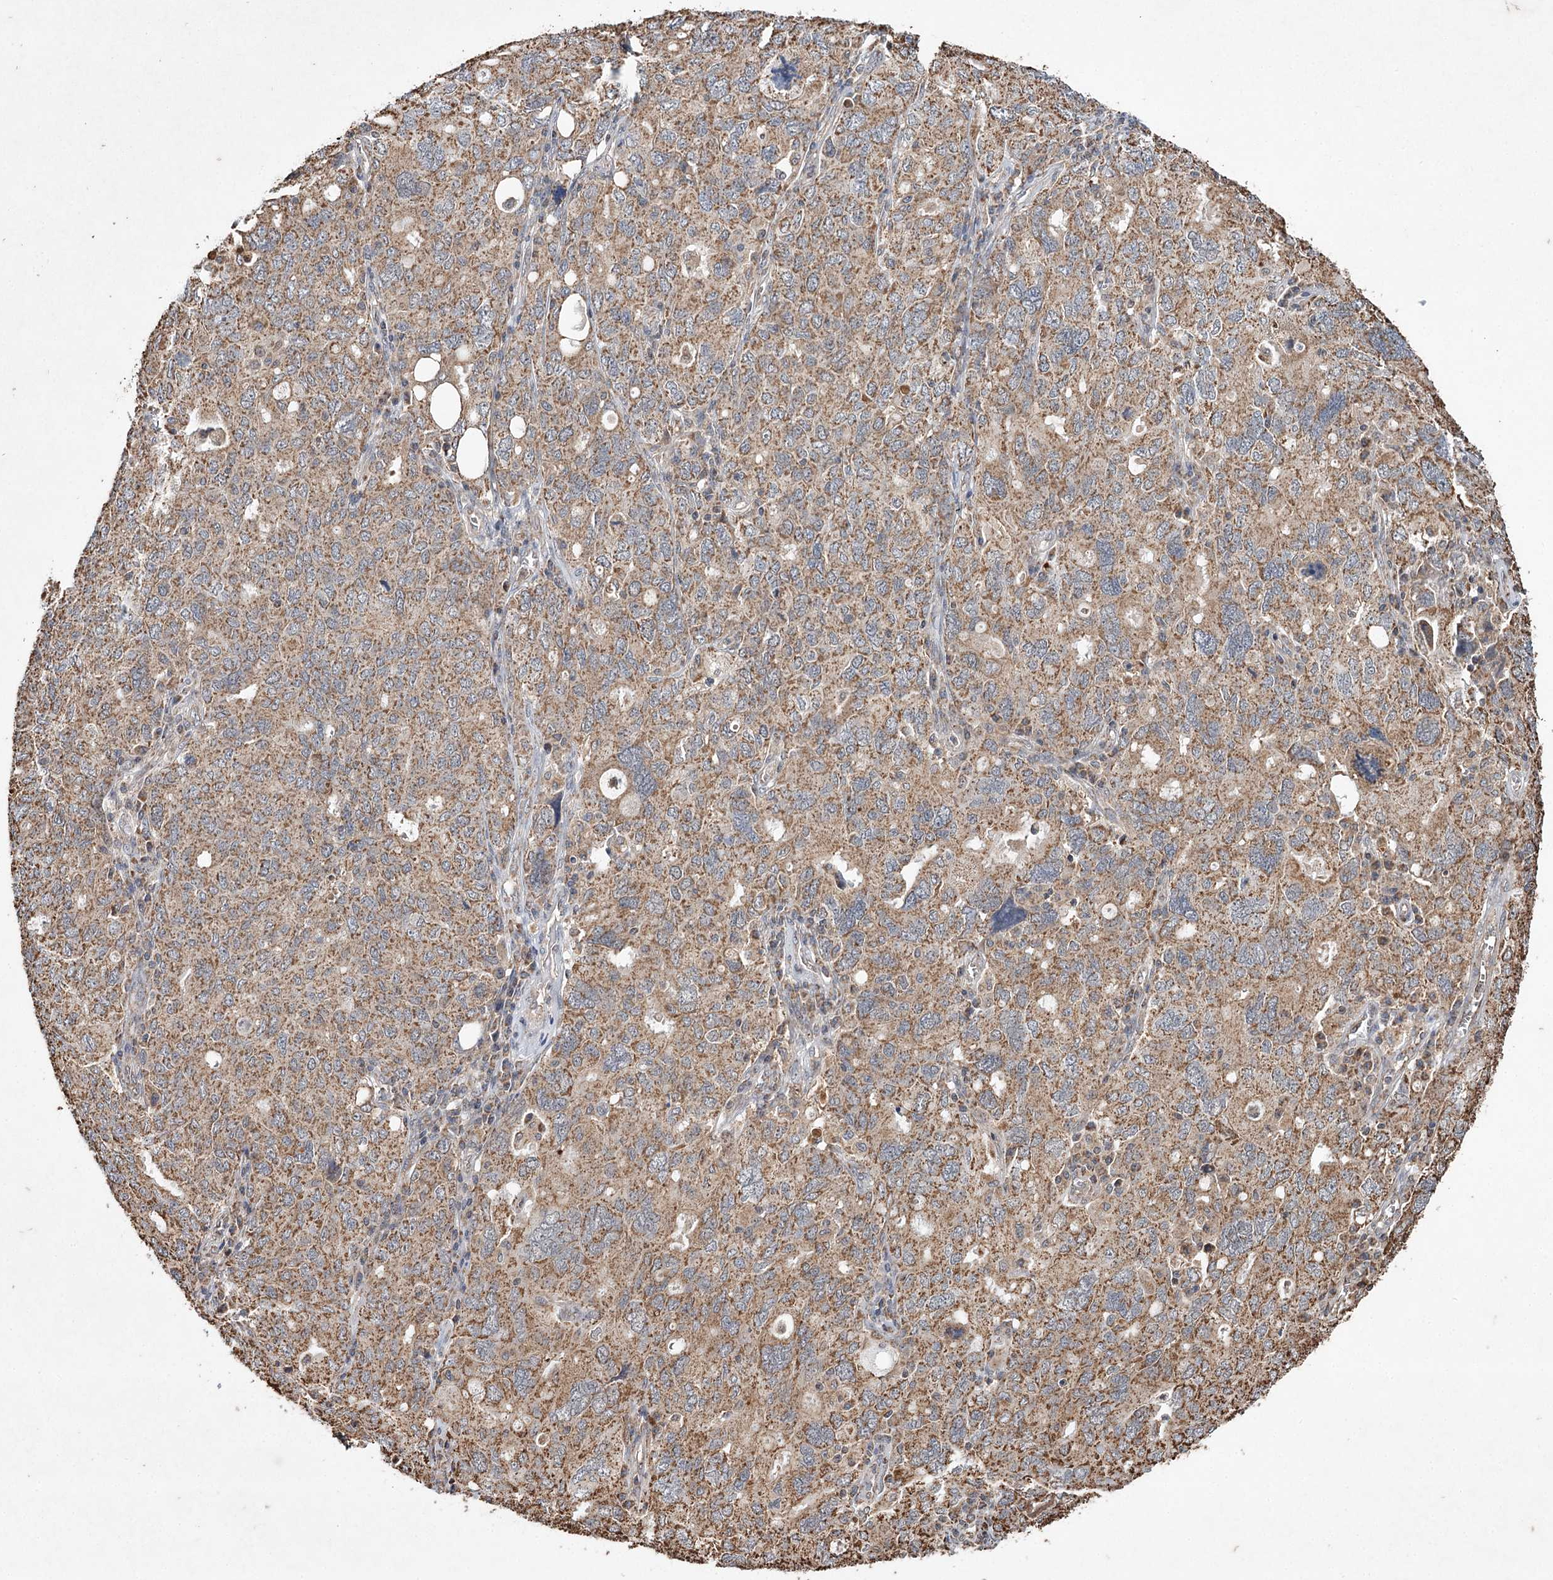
{"staining": {"intensity": "moderate", "quantity": ">75%", "location": "cytoplasmic/membranous"}, "tissue": "ovarian cancer", "cell_type": "Tumor cells", "image_type": "cancer", "snomed": [{"axis": "morphology", "description": "Carcinoma, endometroid"}, {"axis": "topography", "description": "Ovary"}], "caption": "A micrograph of human ovarian cancer (endometroid carcinoma) stained for a protein demonstrates moderate cytoplasmic/membranous brown staining in tumor cells. The staining was performed using DAB, with brown indicating positive protein expression. Nuclei are stained blue with hematoxylin.", "gene": "PIK3CB", "patient": {"sex": "female", "age": 62}}